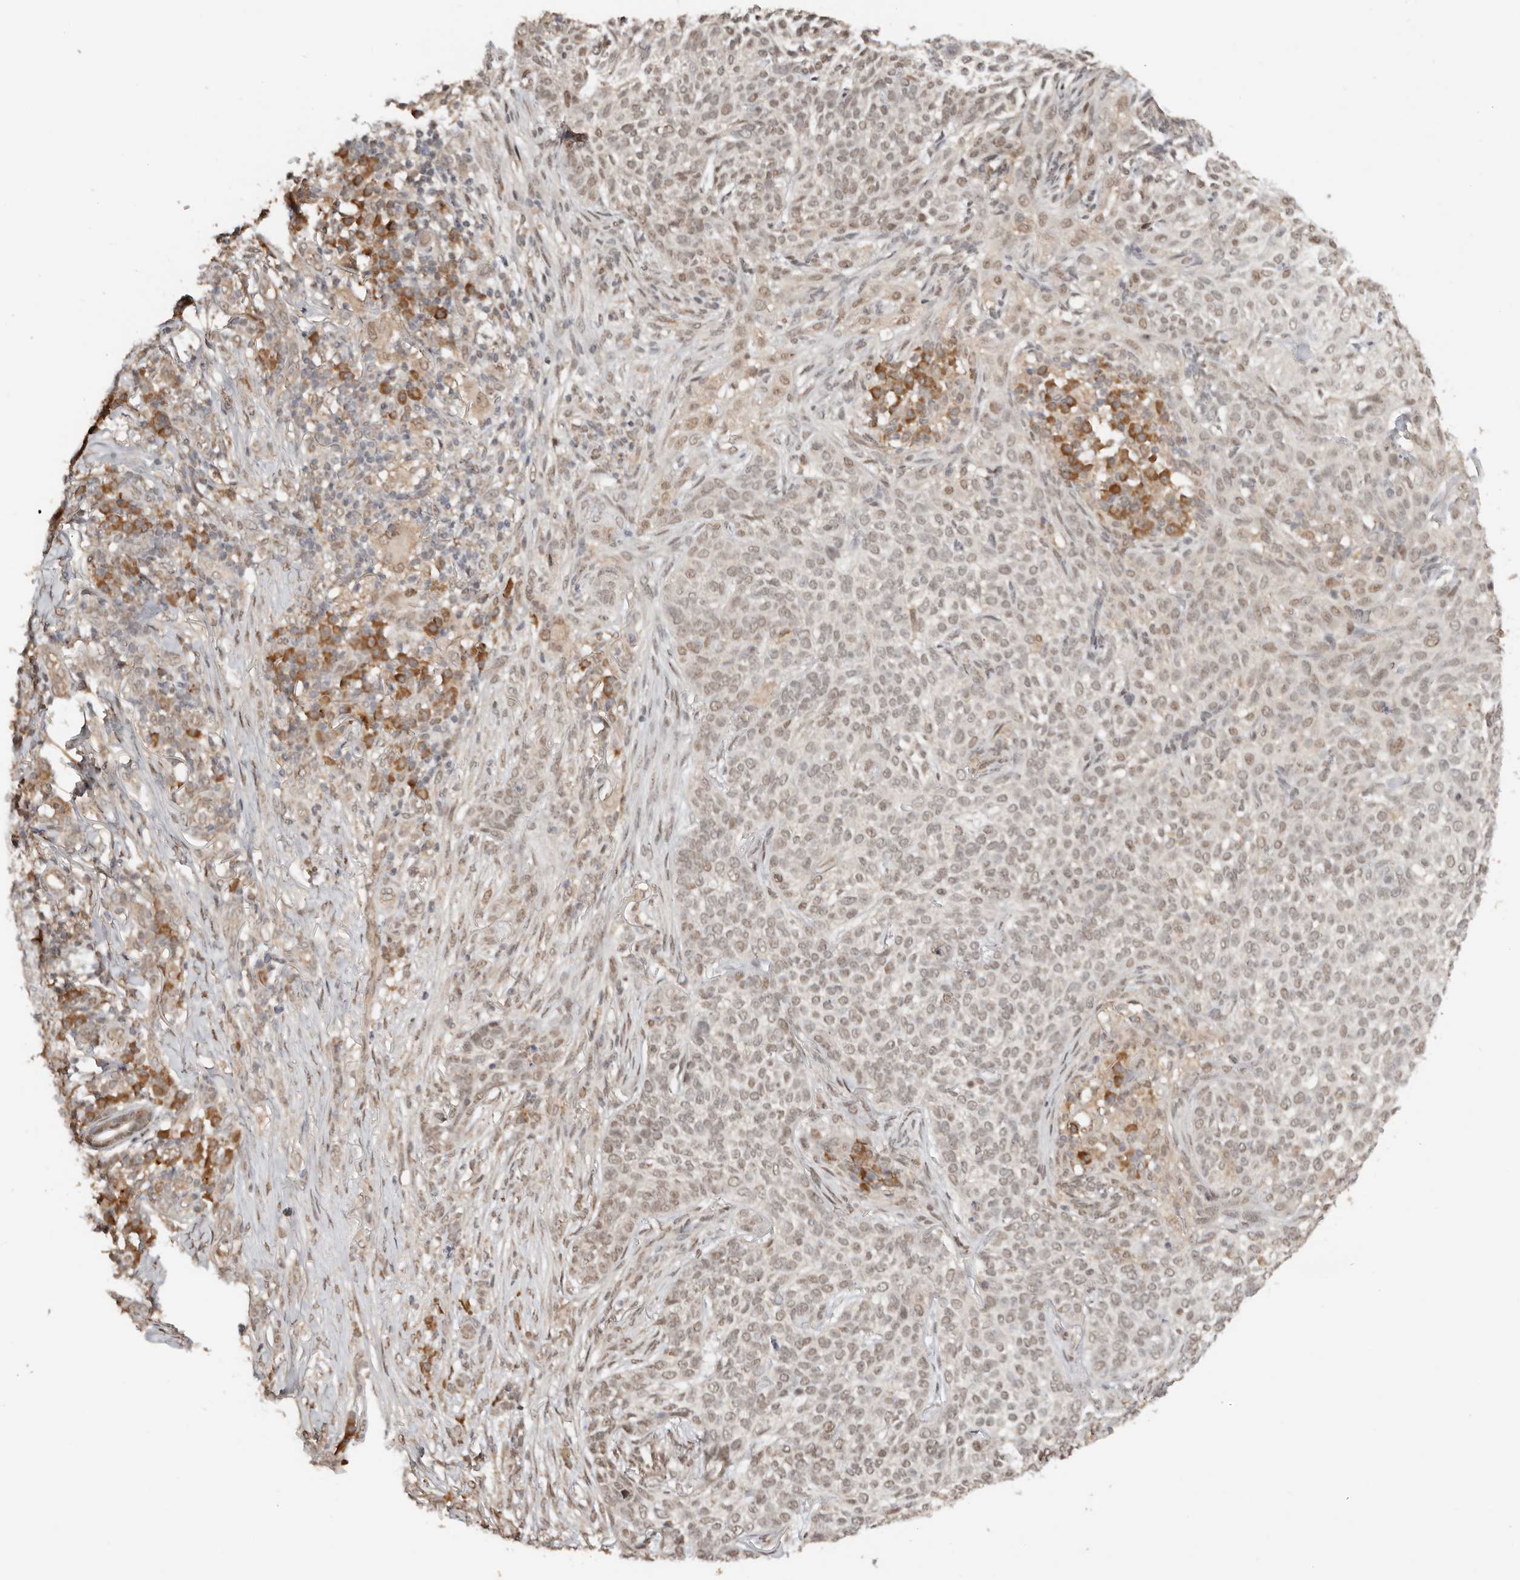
{"staining": {"intensity": "weak", "quantity": ">75%", "location": "nuclear"}, "tissue": "skin cancer", "cell_type": "Tumor cells", "image_type": "cancer", "snomed": [{"axis": "morphology", "description": "Basal cell carcinoma"}, {"axis": "topography", "description": "Skin"}], "caption": "Skin cancer (basal cell carcinoma) was stained to show a protein in brown. There is low levels of weak nuclear staining in about >75% of tumor cells. (DAB IHC with brightfield microscopy, high magnification).", "gene": "SEC14L1", "patient": {"sex": "female", "age": 64}}